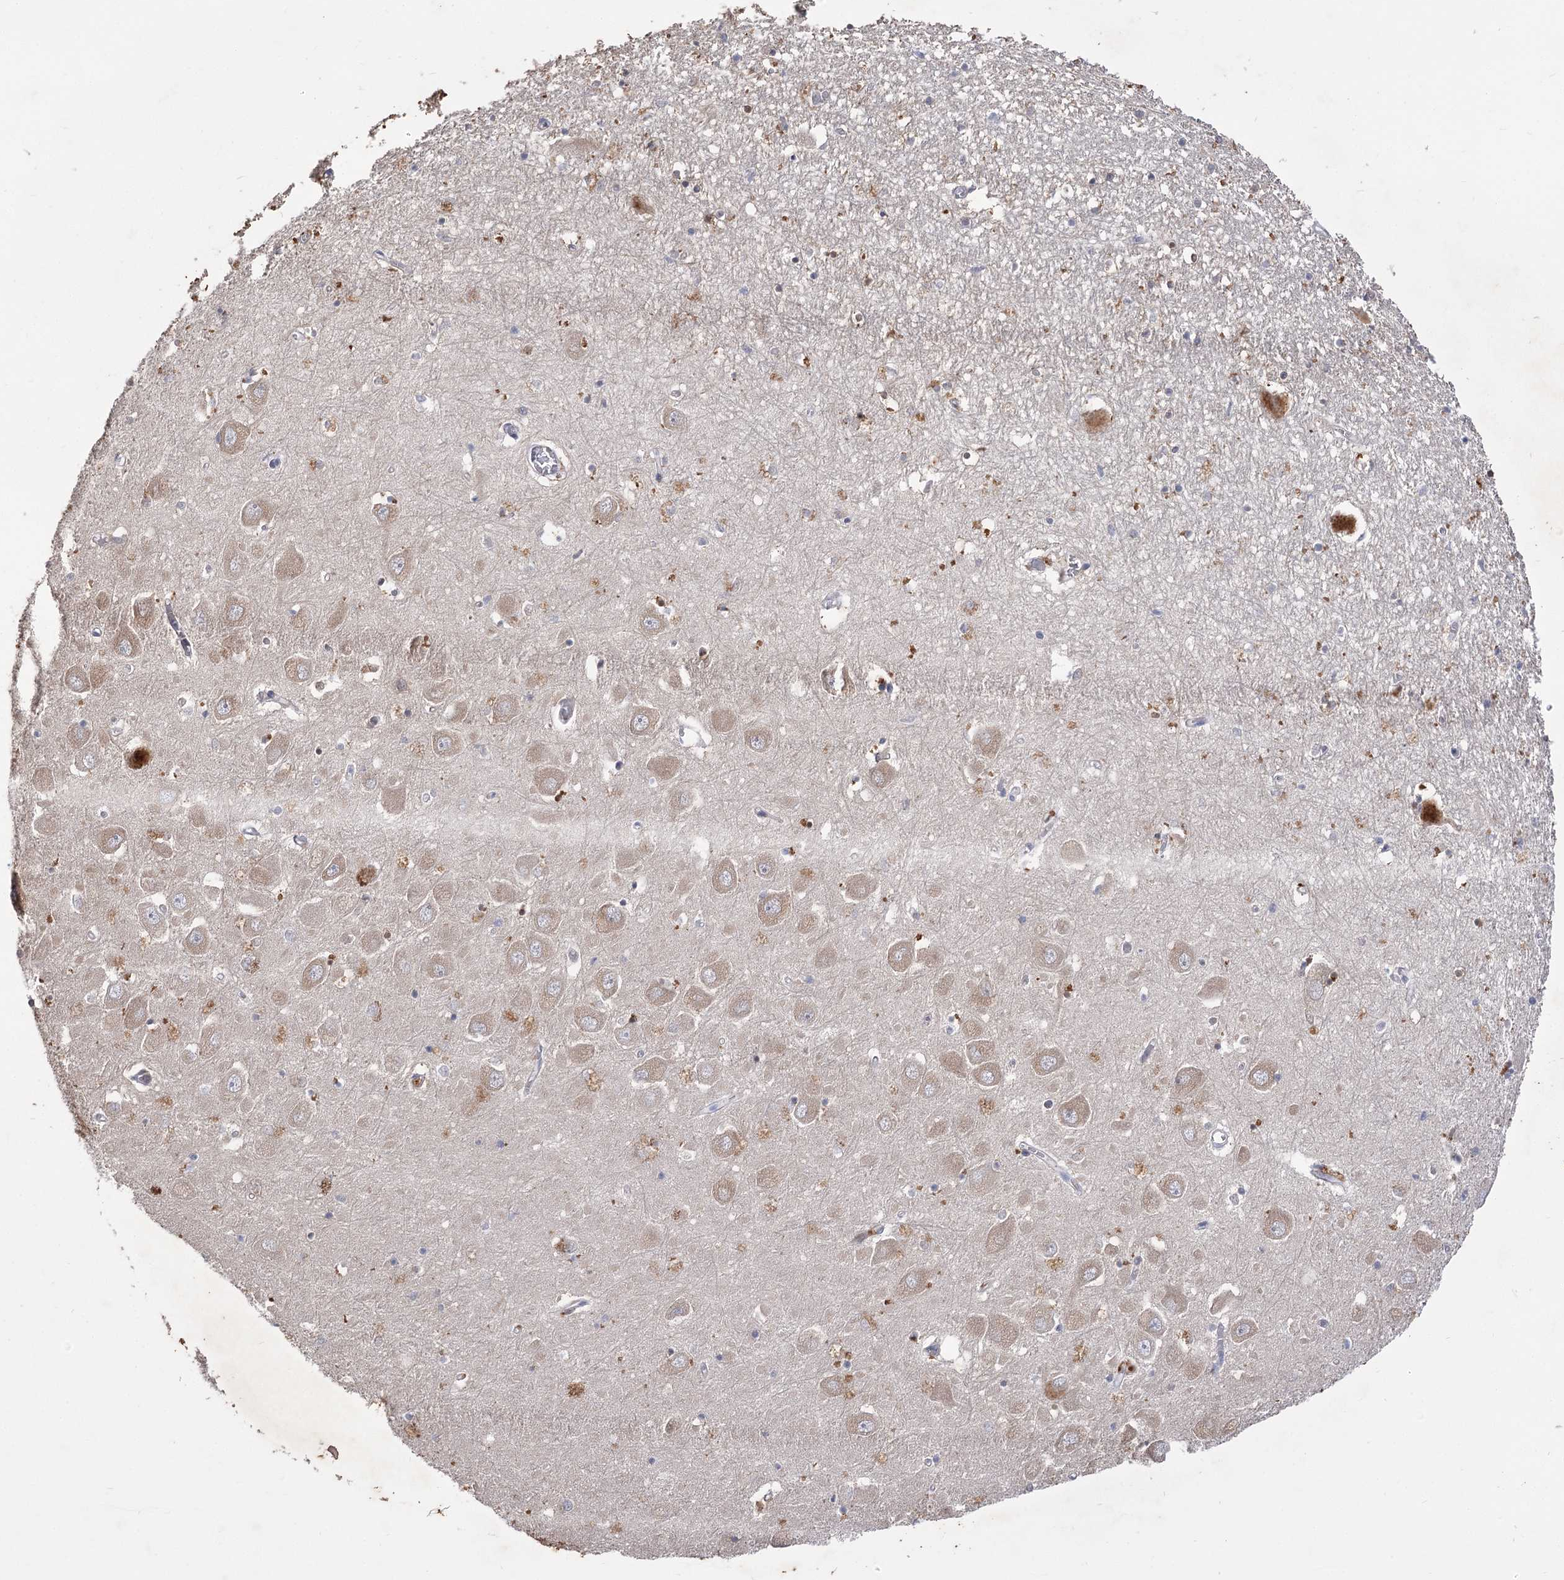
{"staining": {"intensity": "weak", "quantity": "<25%", "location": "nuclear"}, "tissue": "hippocampus", "cell_type": "Glial cells", "image_type": "normal", "snomed": [{"axis": "morphology", "description": "Normal tissue, NOS"}, {"axis": "topography", "description": "Hippocampus"}], "caption": "The IHC histopathology image has no significant positivity in glial cells of hippocampus. (Brightfield microscopy of DAB IHC at high magnification).", "gene": "SIAE", "patient": {"sex": "male", "age": 70}}